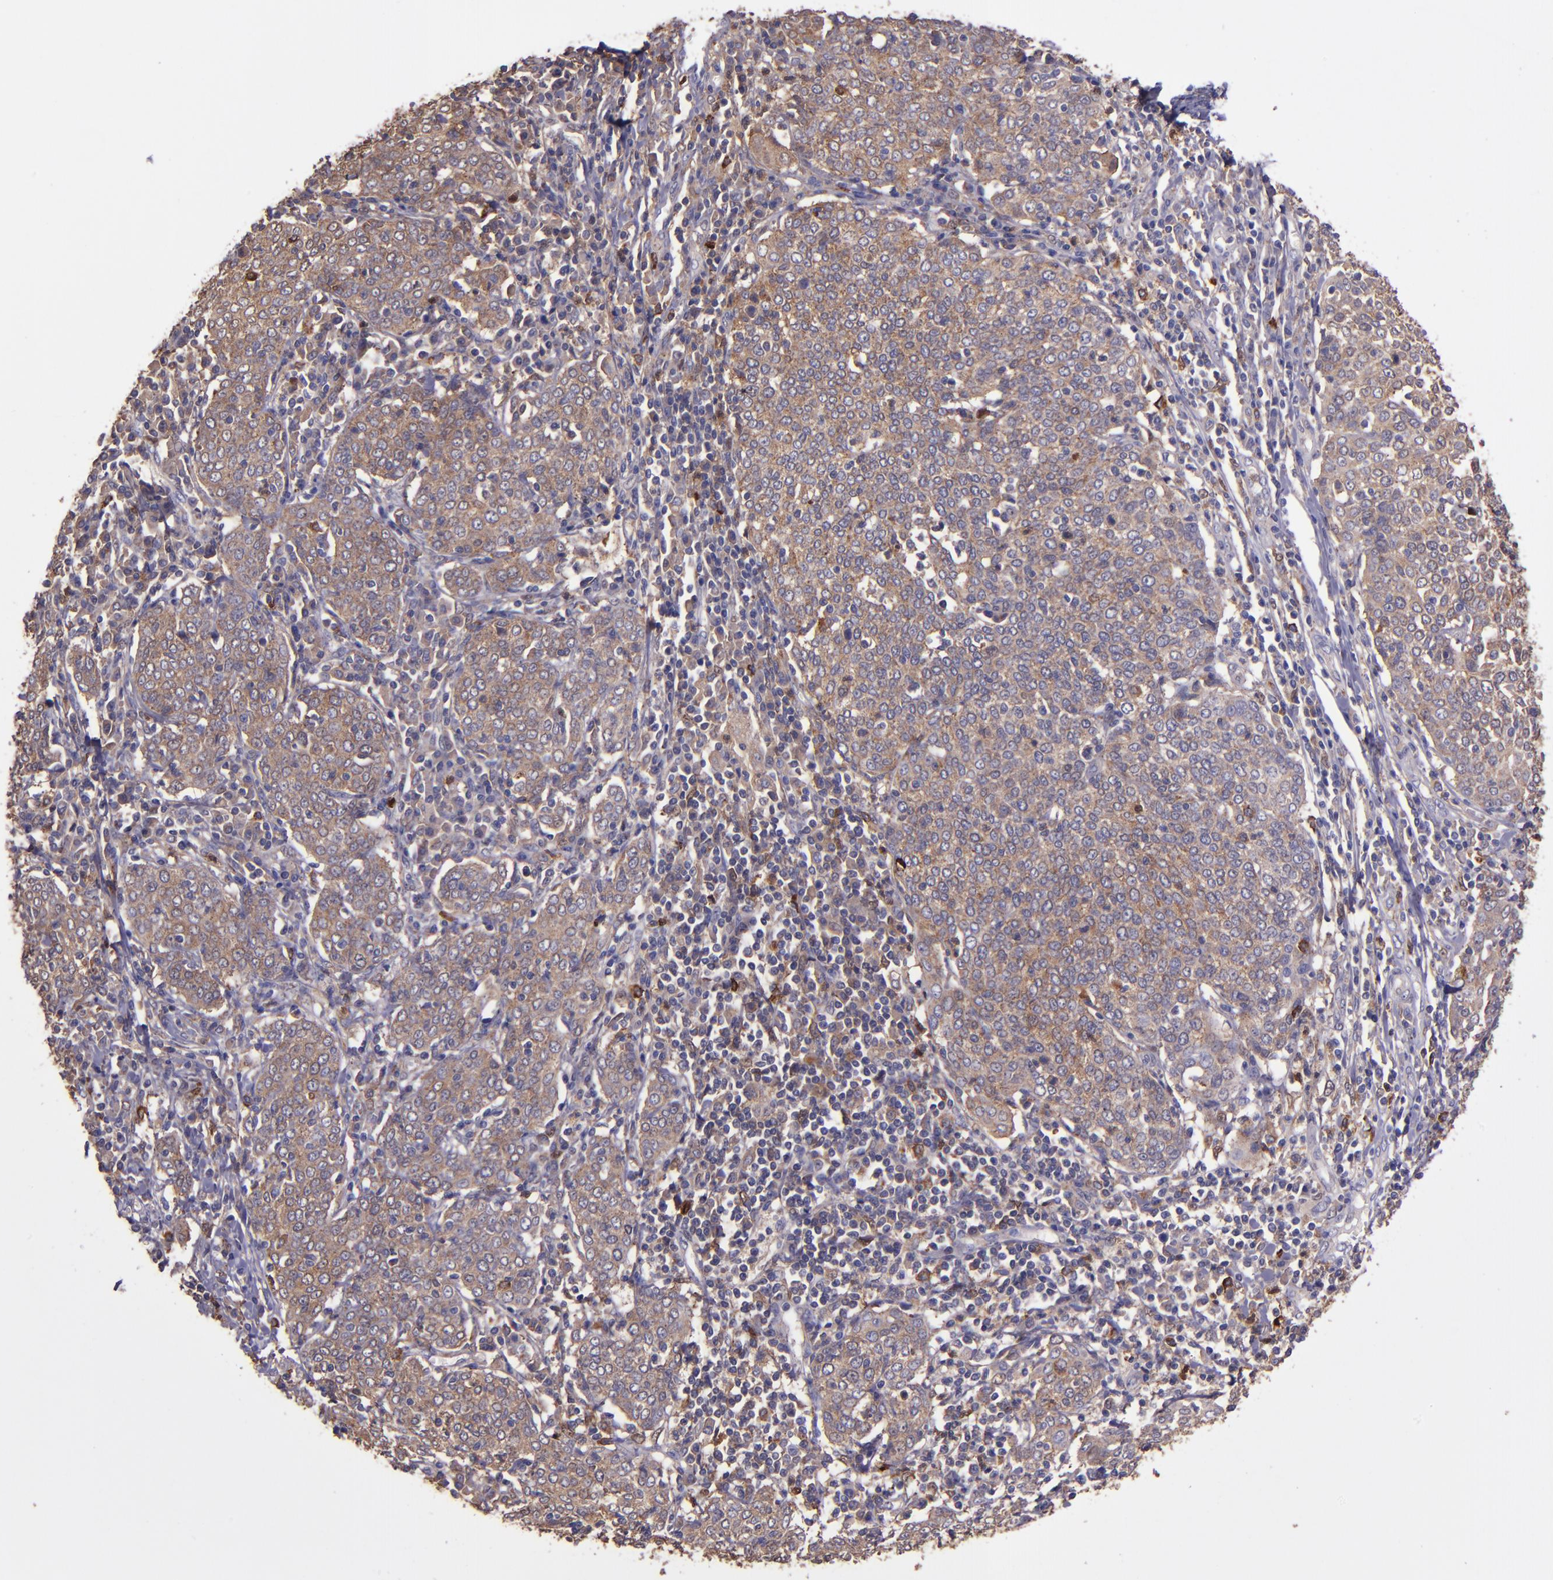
{"staining": {"intensity": "moderate", "quantity": ">75%", "location": "cytoplasmic/membranous"}, "tissue": "cervical cancer", "cell_type": "Tumor cells", "image_type": "cancer", "snomed": [{"axis": "morphology", "description": "Squamous cell carcinoma, NOS"}, {"axis": "topography", "description": "Cervix"}], "caption": "Immunohistochemical staining of human cervical cancer shows medium levels of moderate cytoplasmic/membranous protein positivity in about >75% of tumor cells.", "gene": "WASHC1", "patient": {"sex": "female", "age": 40}}